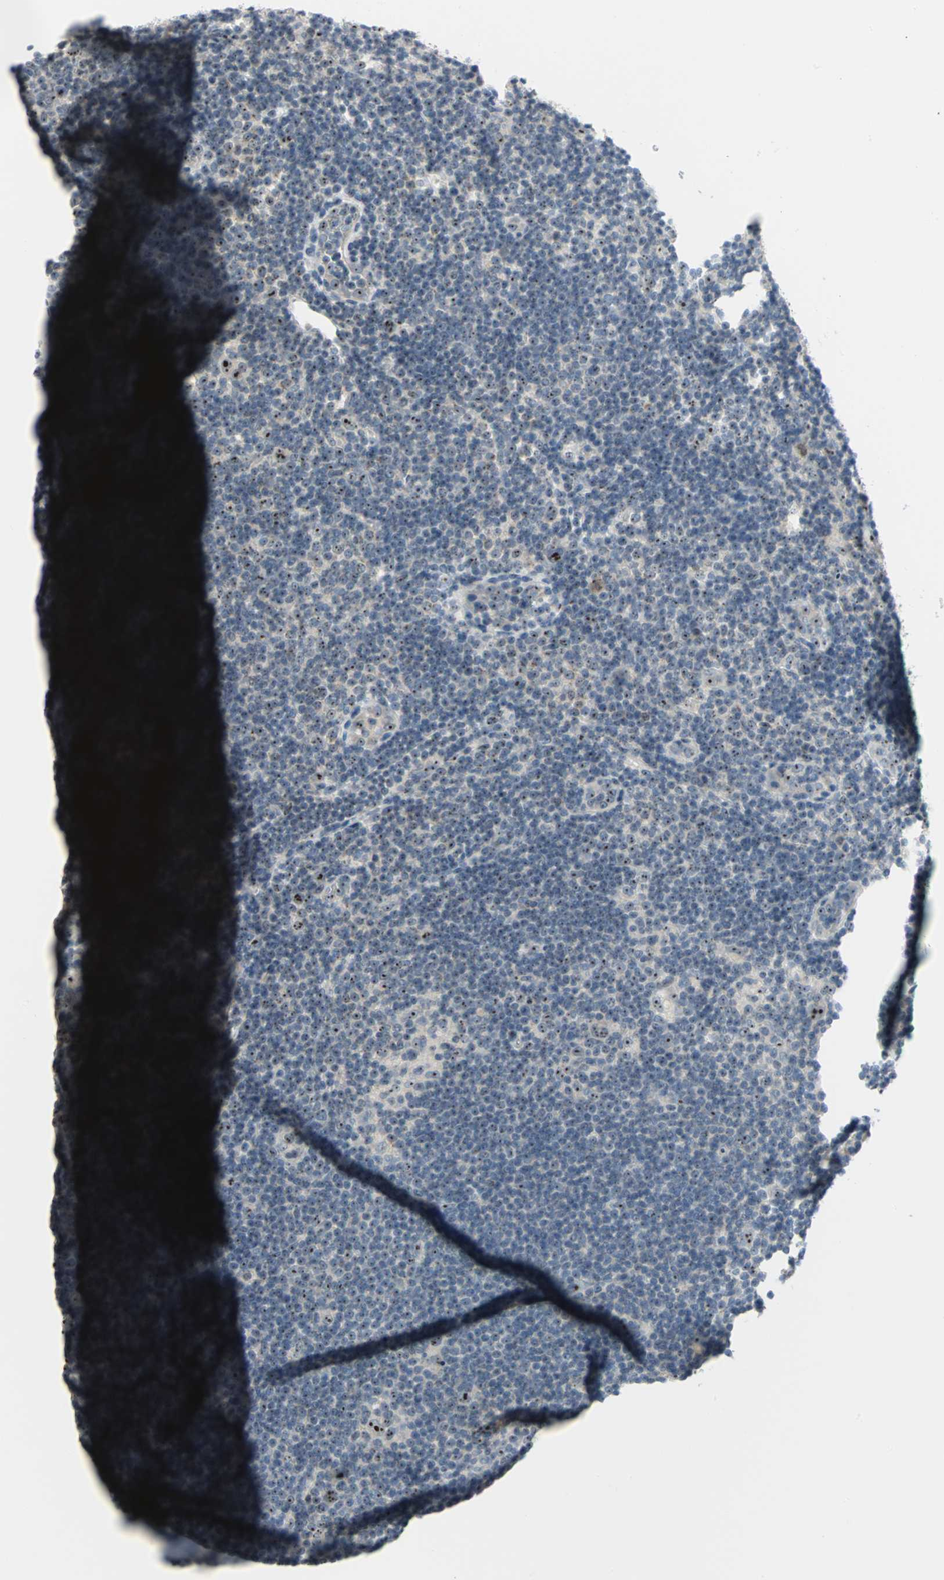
{"staining": {"intensity": "moderate", "quantity": "25%-75%", "location": "nuclear"}, "tissue": "lymphoma", "cell_type": "Tumor cells", "image_type": "cancer", "snomed": [{"axis": "morphology", "description": "Hodgkin's disease, NOS"}, {"axis": "topography", "description": "Lymph node"}], "caption": "Hodgkin's disease stained with IHC exhibits moderate nuclear positivity in approximately 25%-75% of tumor cells.", "gene": "MYBBP1A", "patient": {"sex": "female", "age": 57}}